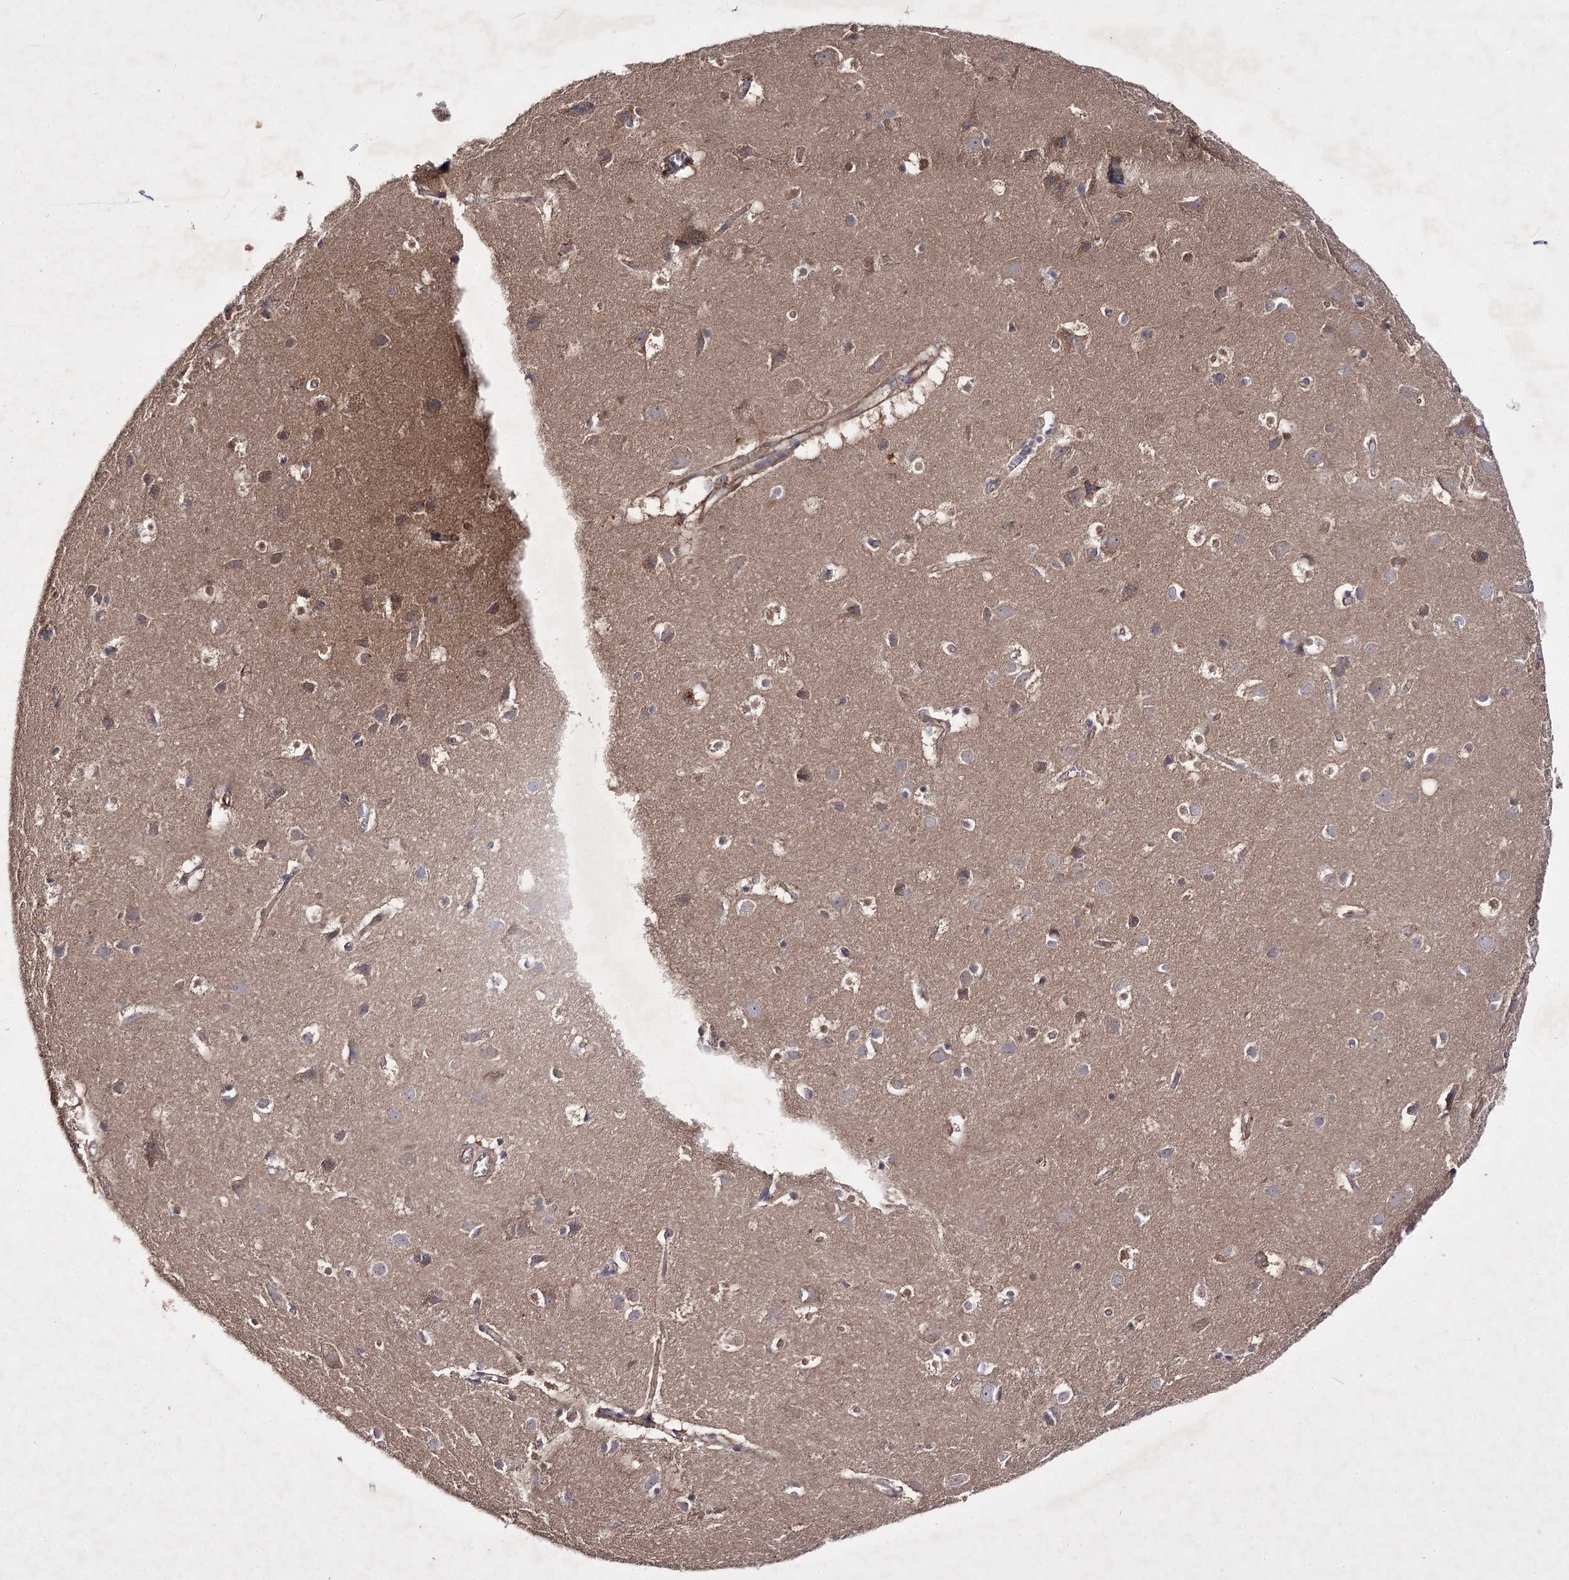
{"staining": {"intensity": "moderate", "quantity": ">75%", "location": "cytoplasmic/membranous"}, "tissue": "cerebral cortex", "cell_type": "Endothelial cells", "image_type": "normal", "snomed": [{"axis": "morphology", "description": "Normal tissue, NOS"}, {"axis": "topography", "description": "Cerebral cortex"}], "caption": "DAB (3,3'-diaminobenzidine) immunohistochemical staining of unremarkable cerebral cortex exhibits moderate cytoplasmic/membranous protein staining in about >75% of endothelial cells.", "gene": "BCR", "patient": {"sex": "male", "age": 54}}